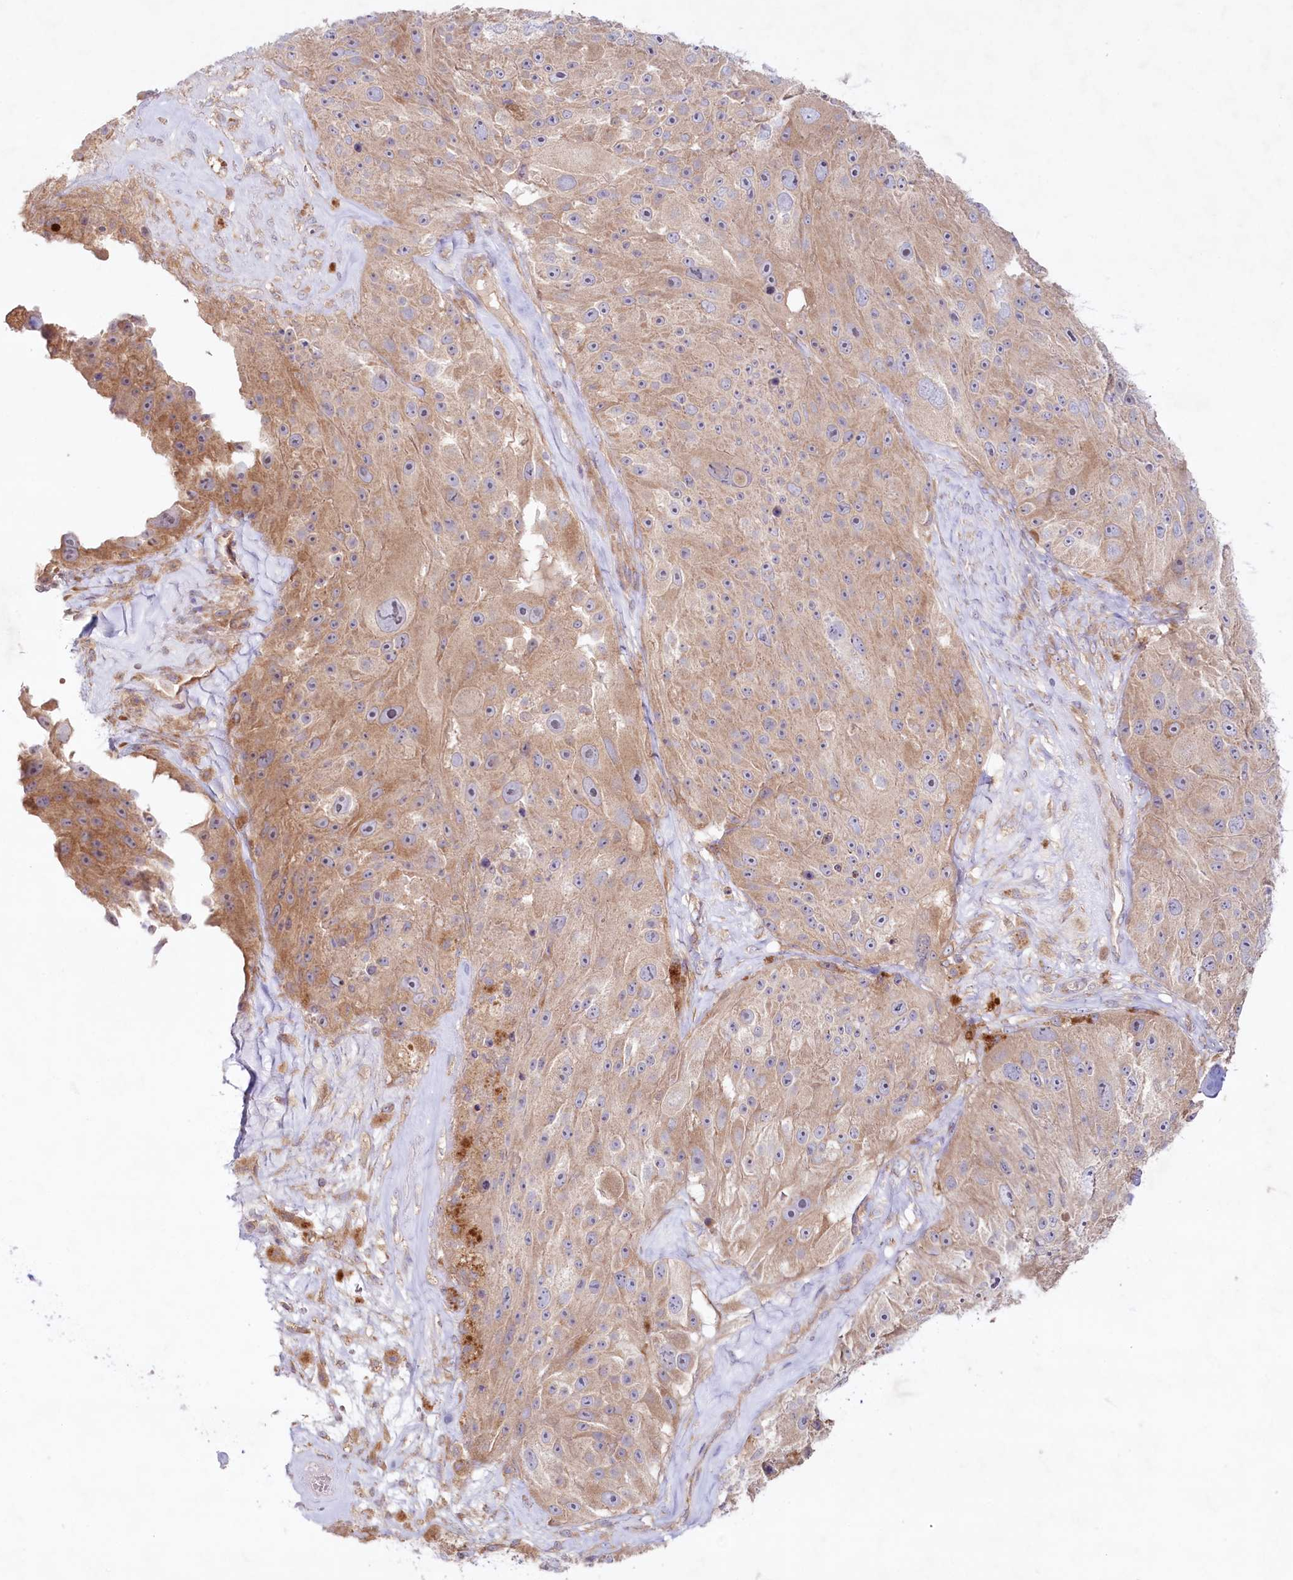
{"staining": {"intensity": "weak", "quantity": ">75%", "location": "cytoplasmic/membranous"}, "tissue": "melanoma", "cell_type": "Tumor cells", "image_type": "cancer", "snomed": [{"axis": "morphology", "description": "Malignant melanoma, Metastatic site"}, {"axis": "topography", "description": "Lymph node"}], "caption": "Immunohistochemical staining of melanoma shows low levels of weak cytoplasmic/membranous staining in about >75% of tumor cells.", "gene": "TNIP1", "patient": {"sex": "male", "age": 62}}